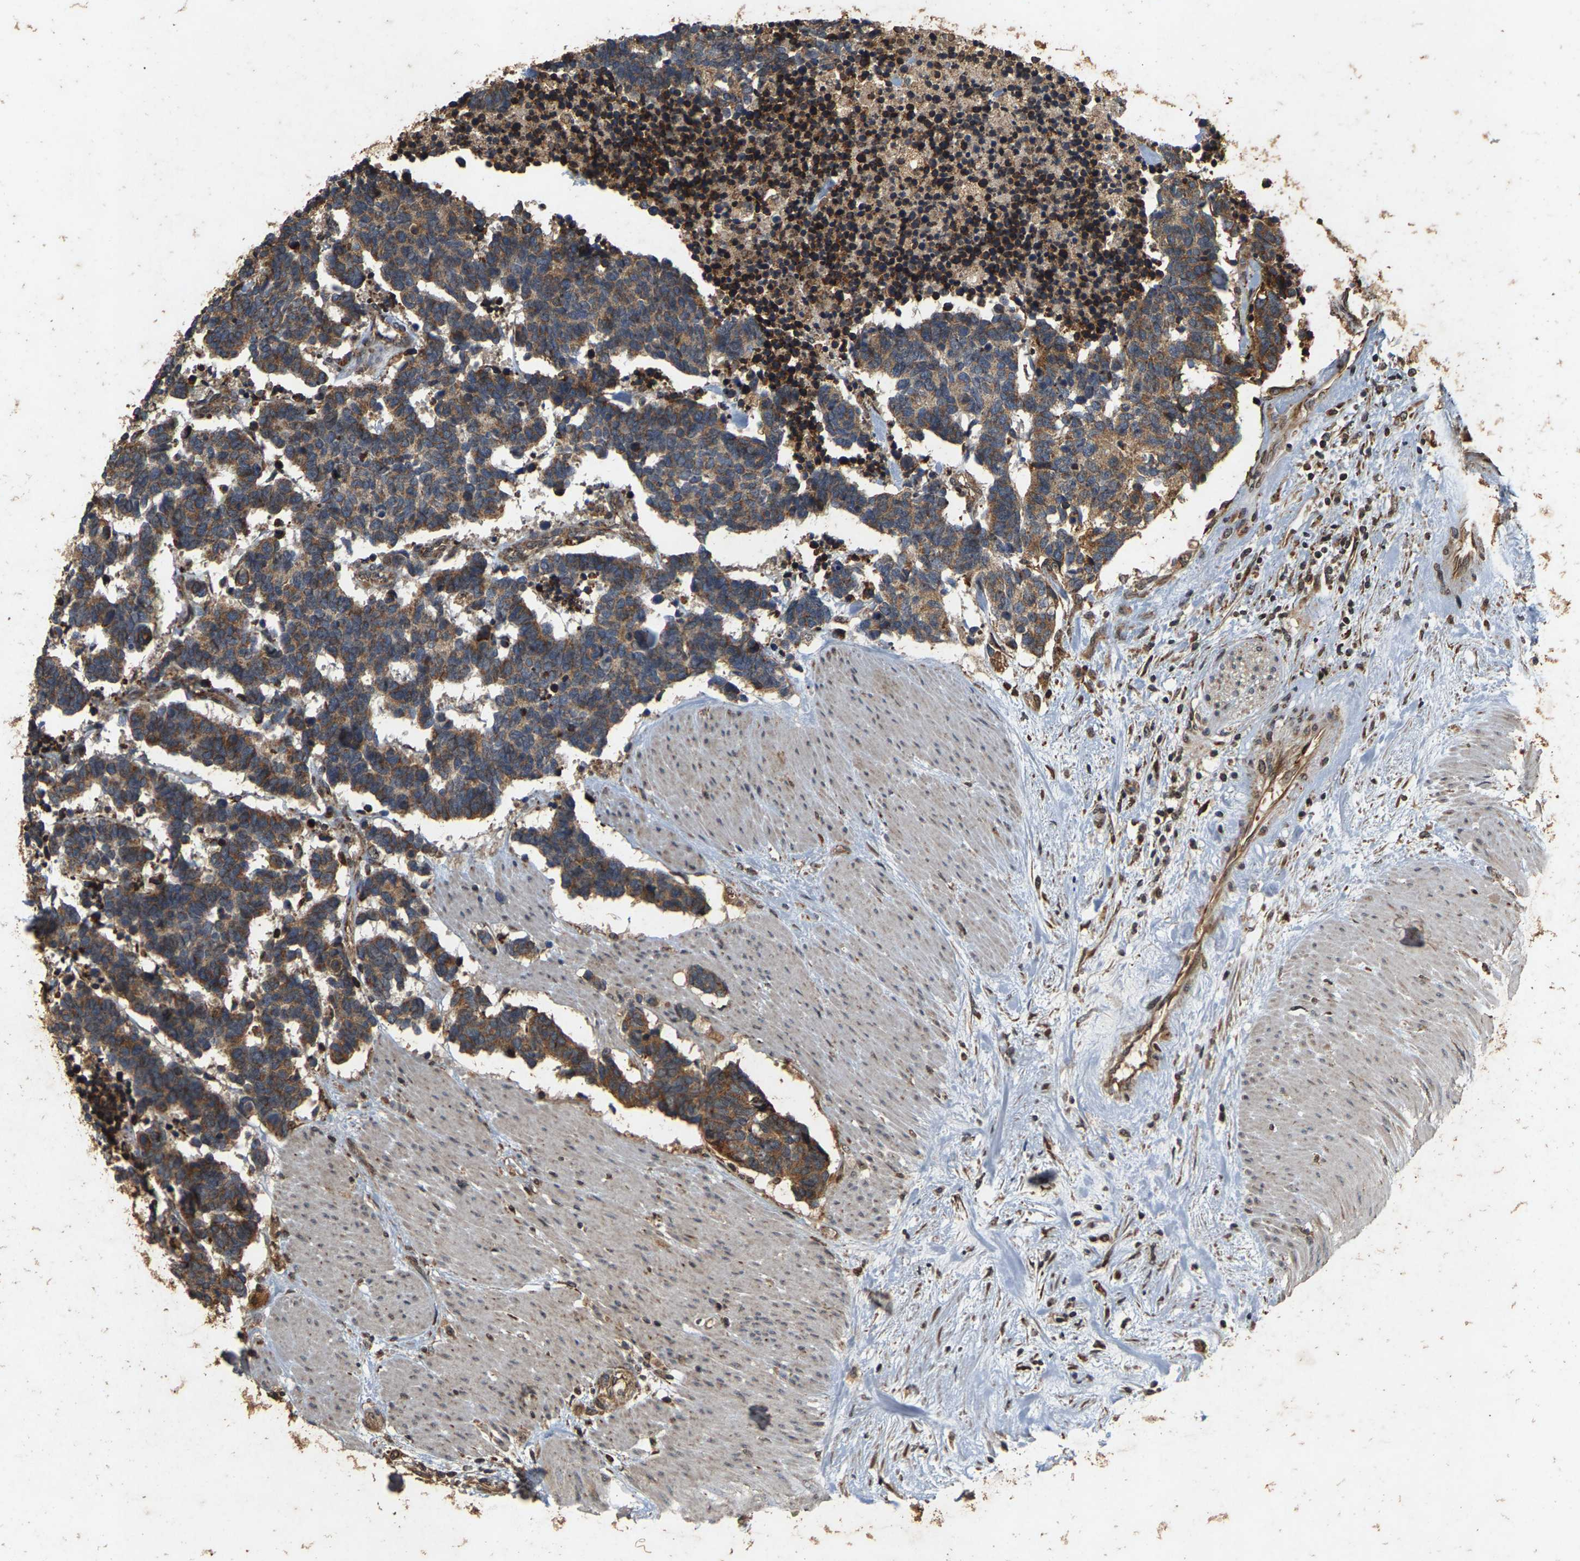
{"staining": {"intensity": "moderate", "quantity": ">75%", "location": "cytoplasmic/membranous"}, "tissue": "carcinoid", "cell_type": "Tumor cells", "image_type": "cancer", "snomed": [{"axis": "morphology", "description": "Carcinoma, NOS"}, {"axis": "morphology", "description": "Carcinoid, malignant, NOS"}, {"axis": "topography", "description": "Urinary bladder"}], "caption": "Carcinoma stained with immunohistochemistry (IHC) displays moderate cytoplasmic/membranous staining in about >75% of tumor cells.", "gene": "CIDEC", "patient": {"sex": "male", "age": 57}}